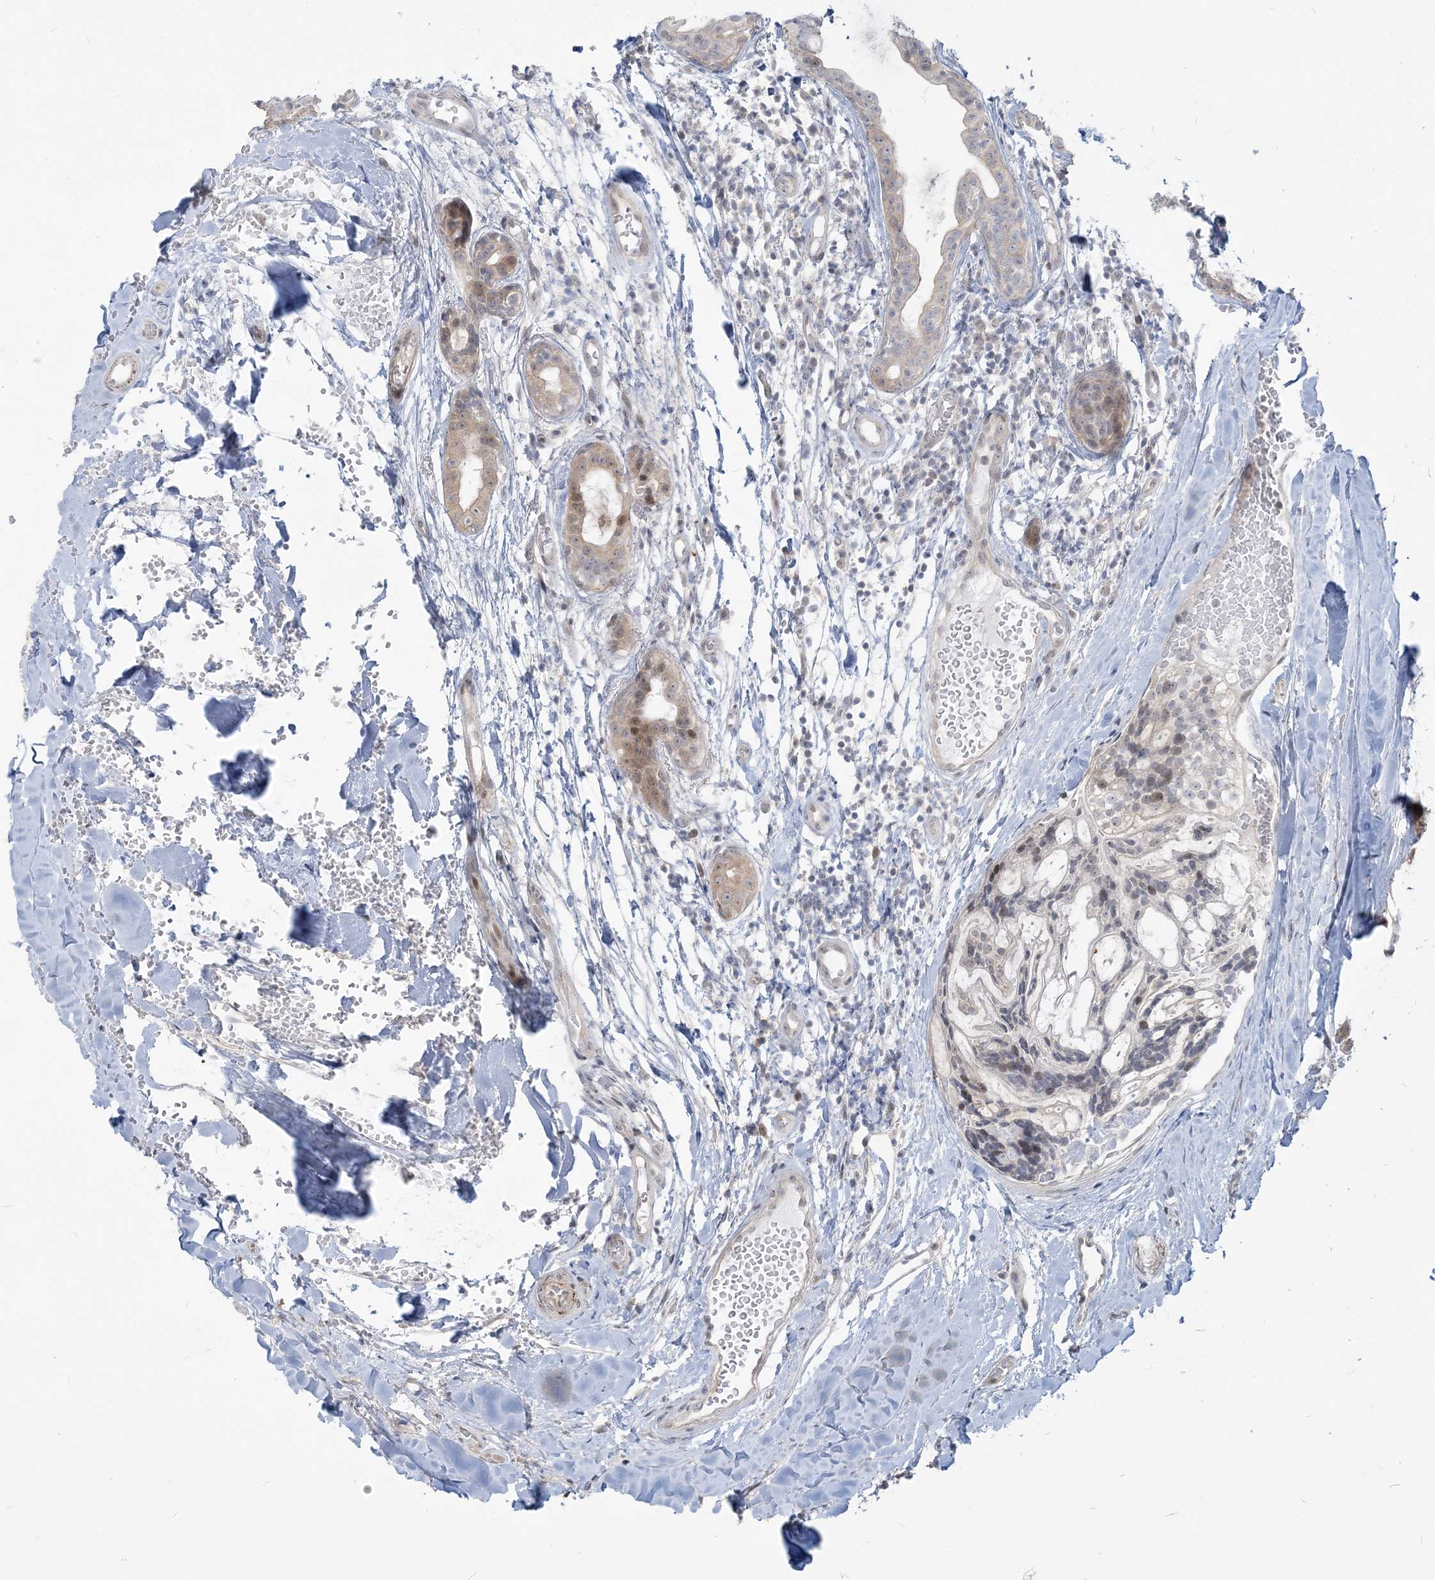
{"staining": {"intensity": "weak", "quantity": "25%-75%", "location": "cytoplasmic/membranous,nuclear"}, "tissue": "head and neck cancer", "cell_type": "Tumor cells", "image_type": "cancer", "snomed": [{"axis": "morphology", "description": "Adenocarcinoma, NOS"}, {"axis": "topography", "description": "Head-Neck"}], "caption": "Human adenocarcinoma (head and neck) stained with a protein marker exhibits weak staining in tumor cells.", "gene": "SDAD1", "patient": {"sex": "male", "age": 66}}